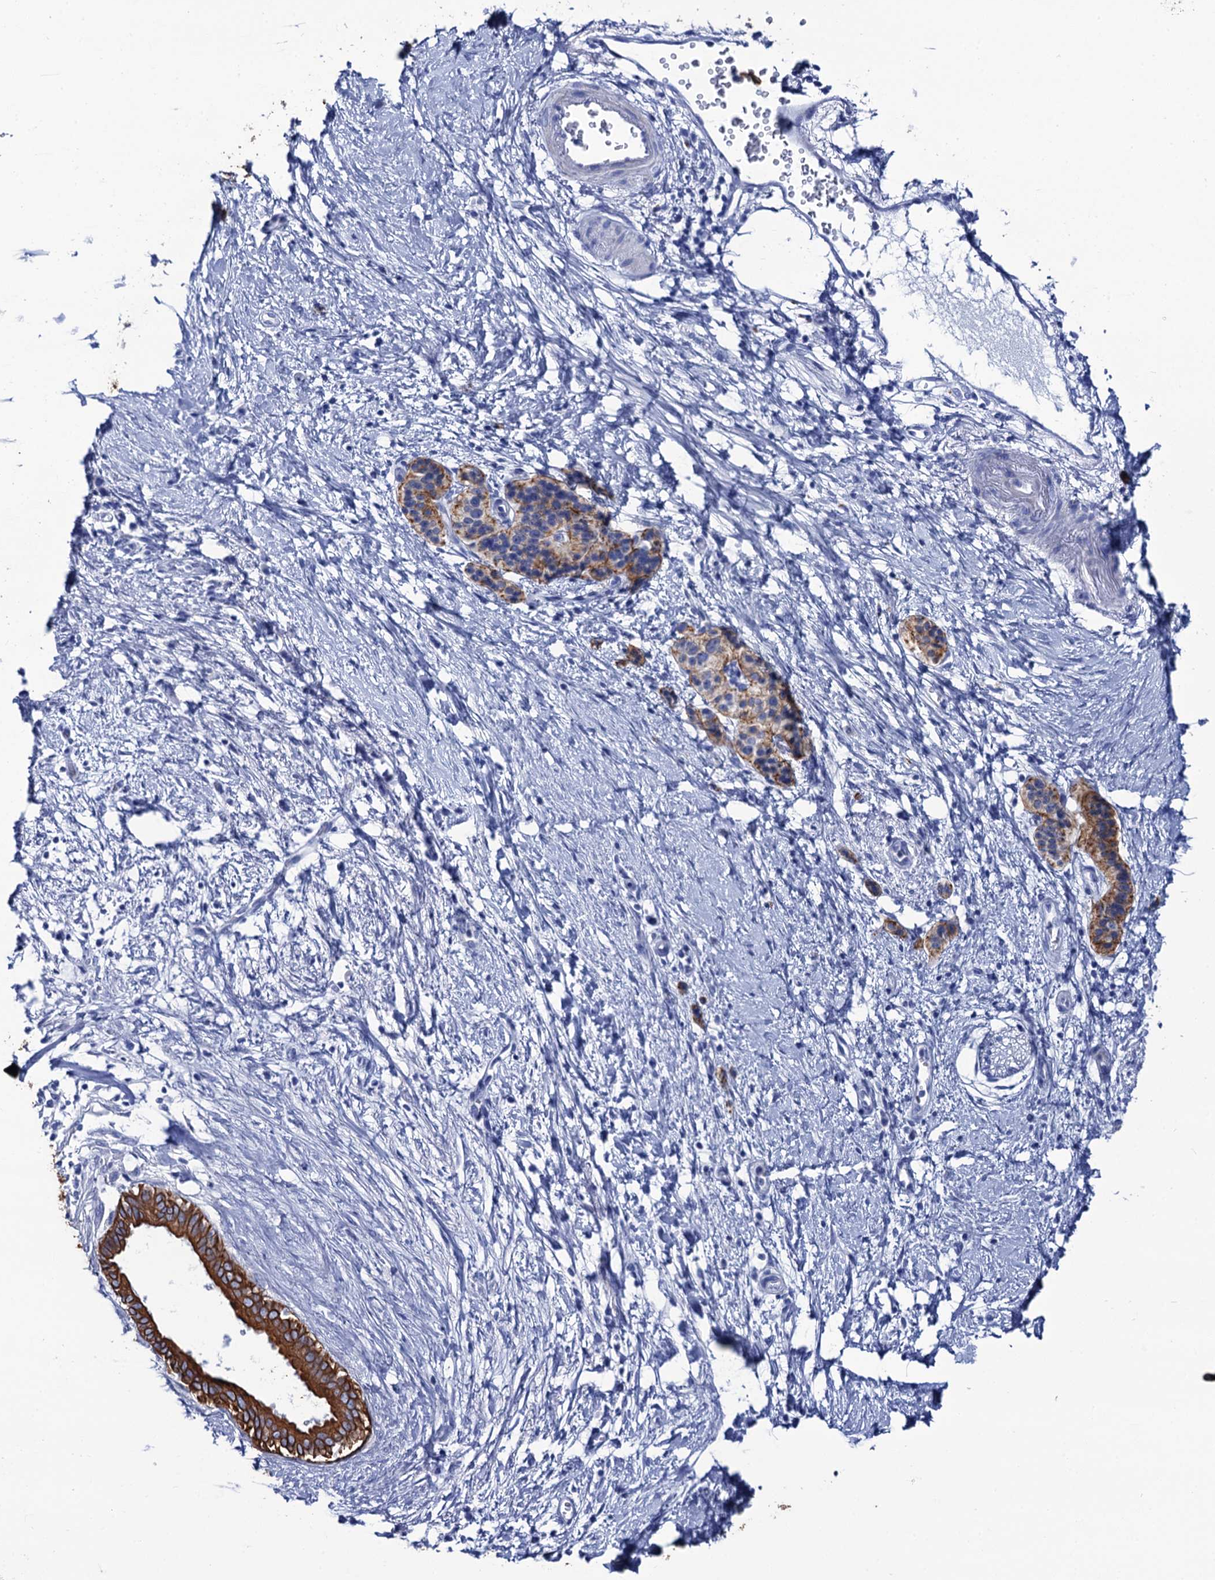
{"staining": {"intensity": "strong", "quantity": ">75%", "location": "cytoplasmic/membranous"}, "tissue": "pancreatic cancer", "cell_type": "Tumor cells", "image_type": "cancer", "snomed": [{"axis": "morphology", "description": "Adenocarcinoma, NOS"}, {"axis": "topography", "description": "Pancreas"}], "caption": "Pancreatic adenocarcinoma stained with immunohistochemistry (IHC) displays strong cytoplasmic/membranous expression in about >75% of tumor cells.", "gene": "RAB3IP", "patient": {"sex": "male", "age": 50}}